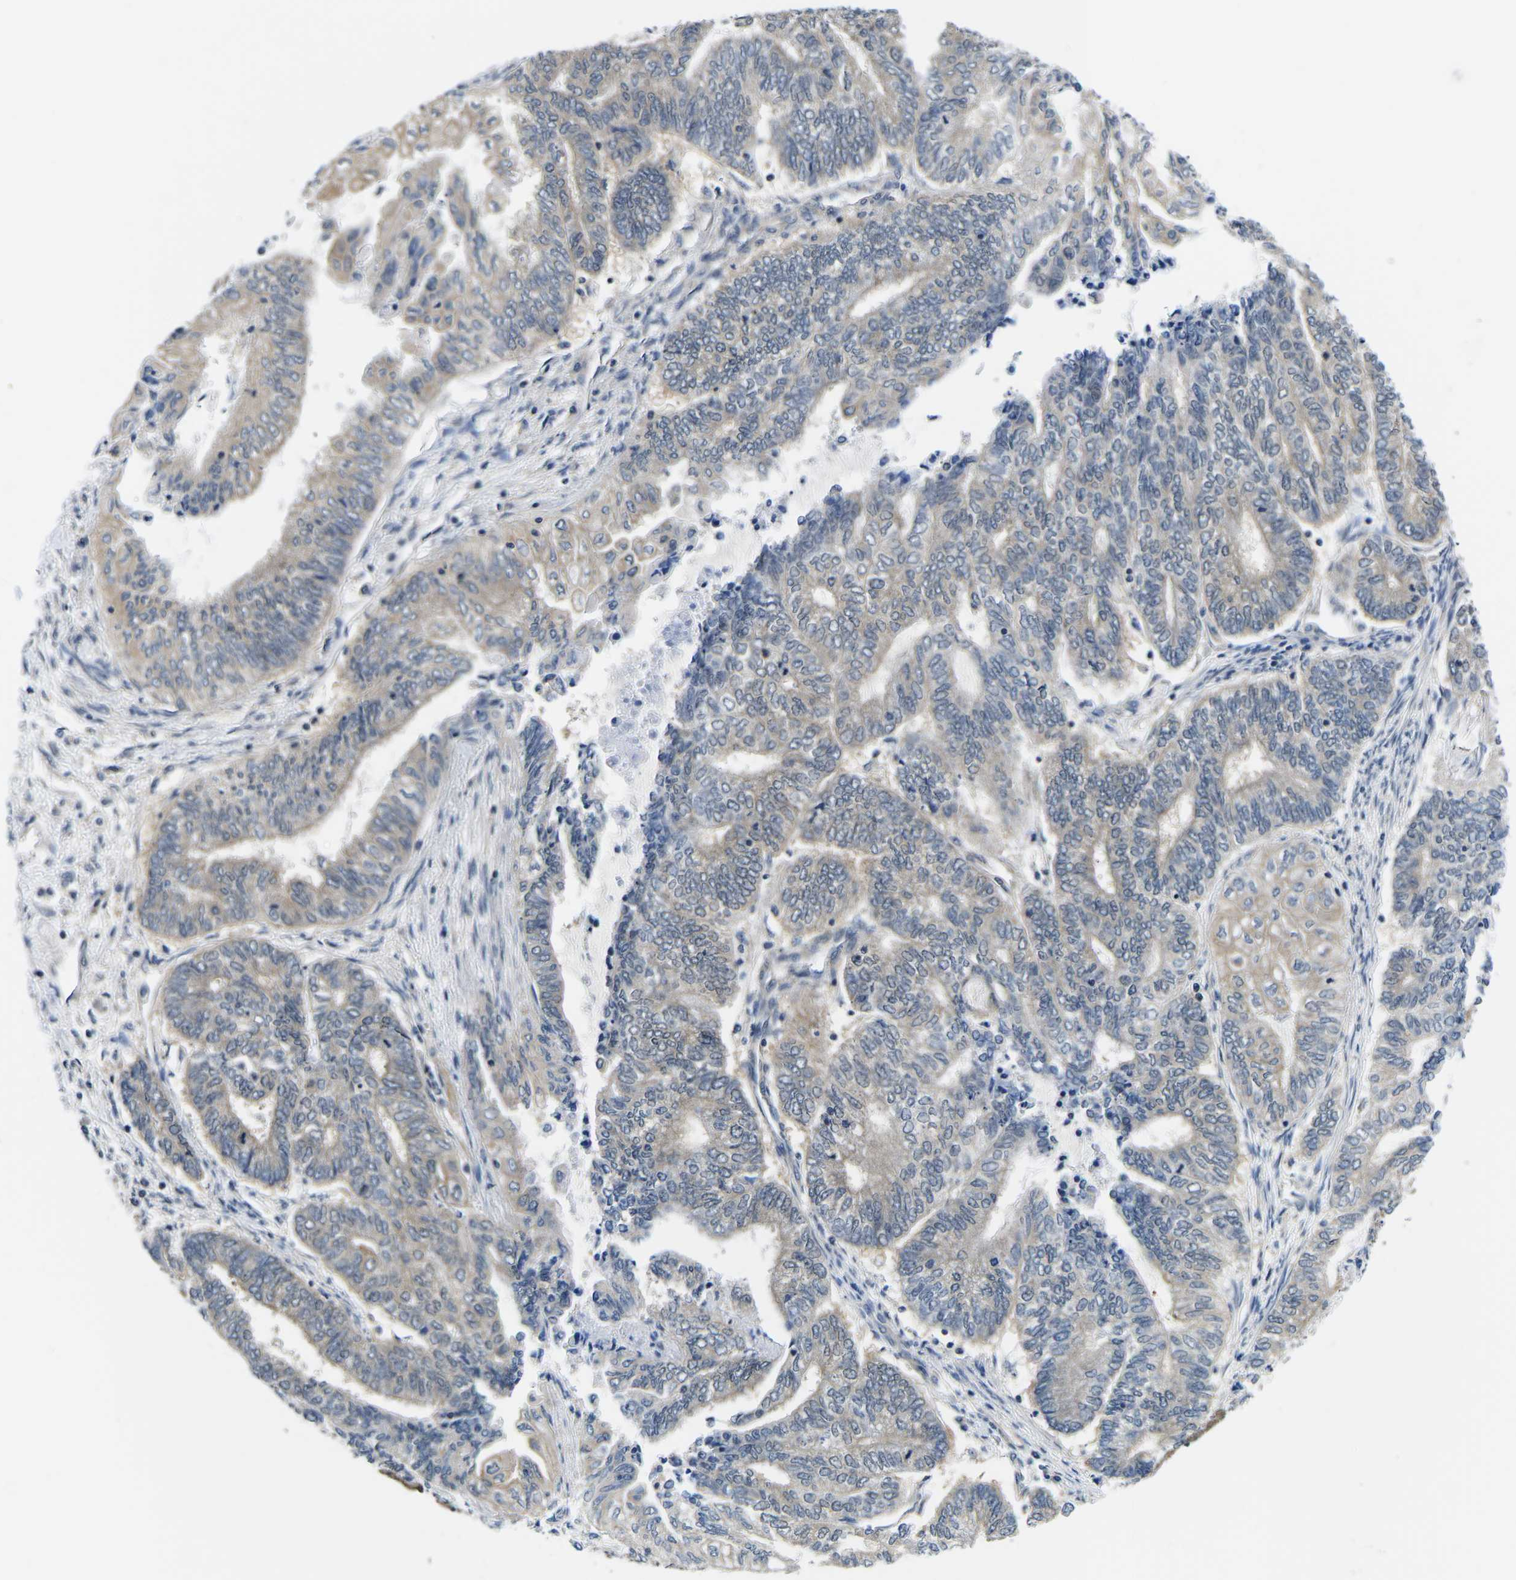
{"staining": {"intensity": "weak", "quantity": ">75%", "location": "cytoplasmic/membranous"}, "tissue": "endometrial cancer", "cell_type": "Tumor cells", "image_type": "cancer", "snomed": [{"axis": "morphology", "description": "Adenocarcinoma, NOS"}, {"axis": "topography", "description": "Uterus"}, {"axis": "topography", "description": "Endometrium"}], "caption": "IHC histopathology image of human endometrial adenocarcinoma stained for a protein (brown), which exhibits low levels of weak cytoplasmic/membranous expression in approximately >75% of tumor cells.", "gene": "GSK3B", "patient": {"sex": "female", "age": 70}}